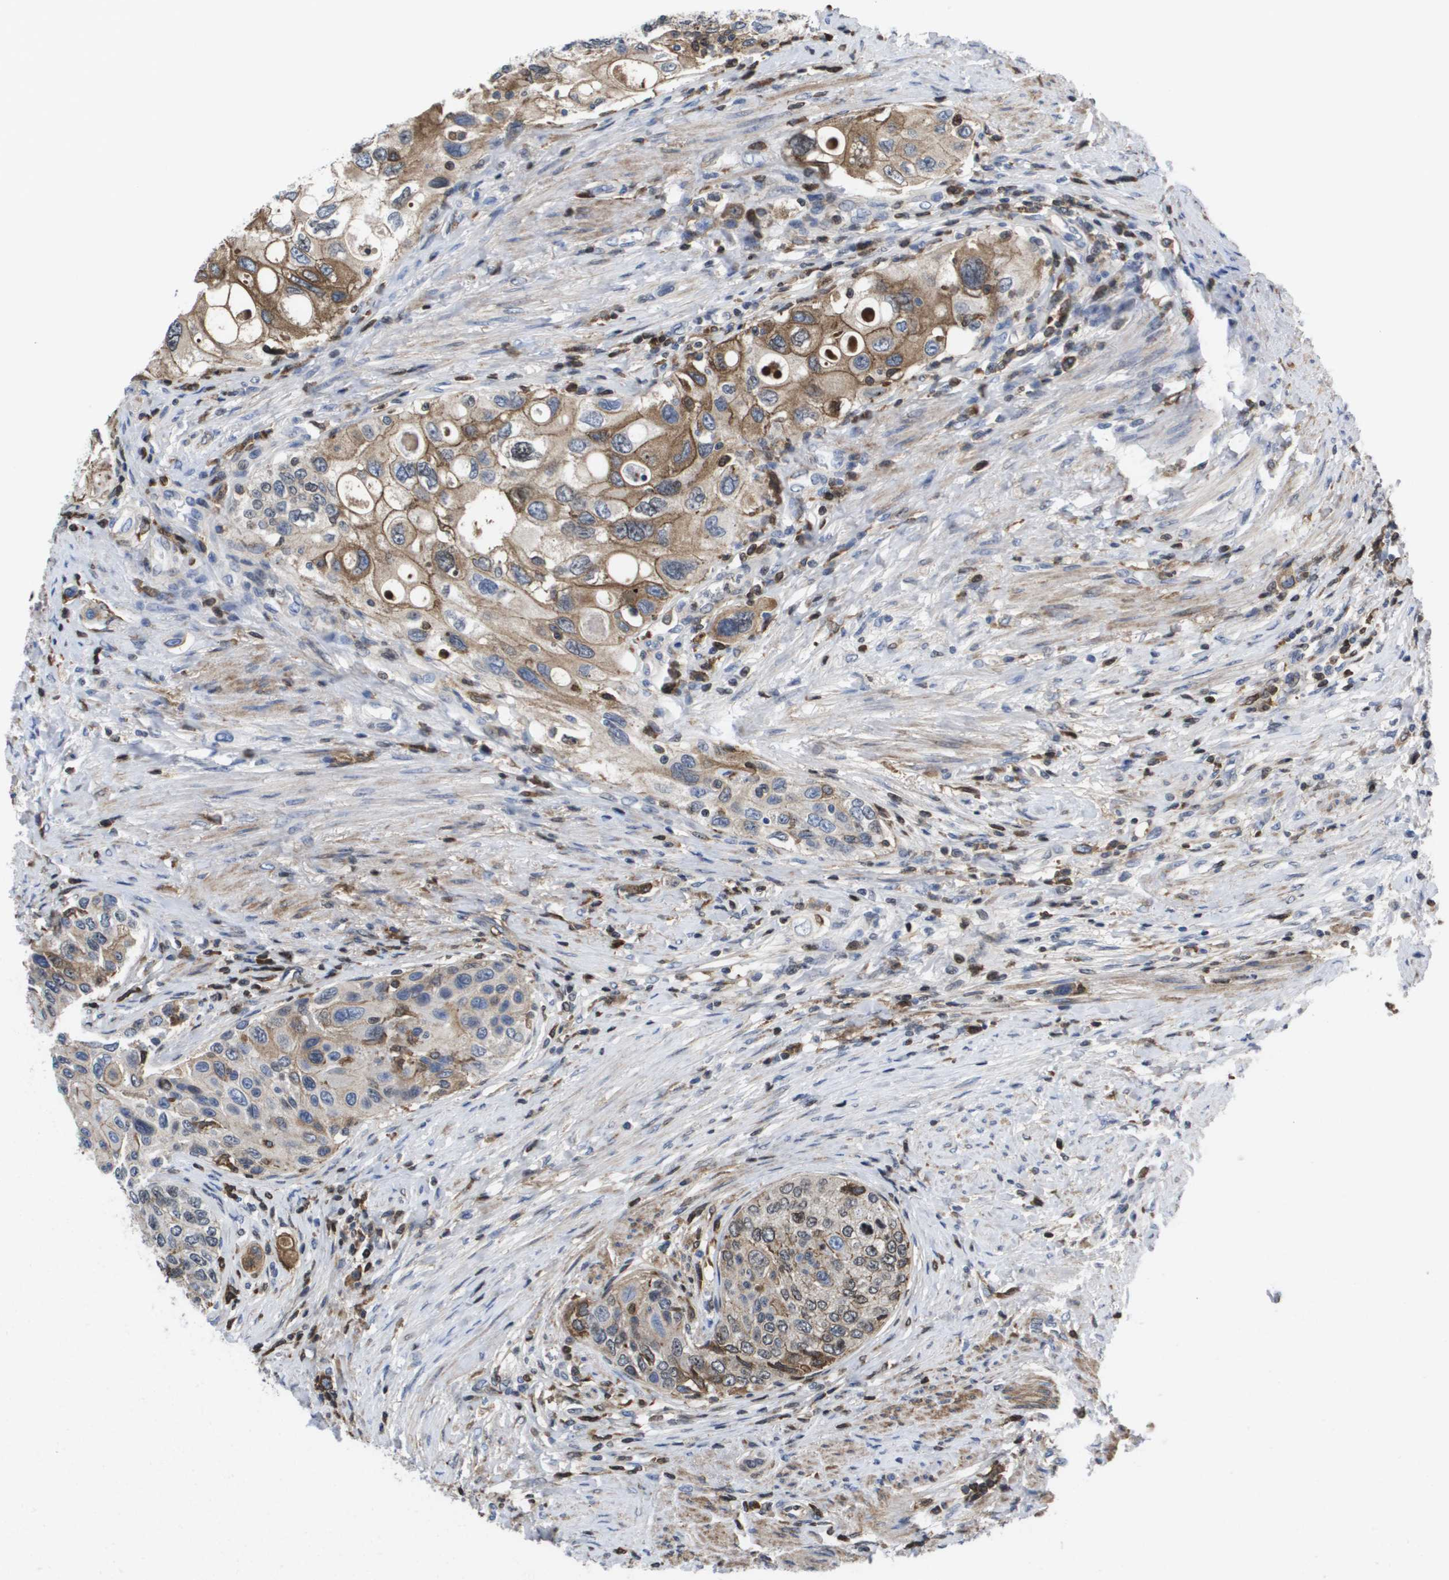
{"staining": {"intensity": "moderate", "quantity": "25%-75%", "location": "cytoplasmic/membranous"}, "tissue": "urothelial cancer", "cell_type": "Tumor cells", "image_type": "cancer", "snomed": [{"axis": "morphology", "description": "Urothelial carcinoma, High grade"}, {"axis": "topography", "description": "Urinary bladder"}], "caption": "Approximately 25%-75% of tumor cells in urothelial carcinoma (high-grade) show moderate cytoplasmic/membranous protein staining as visualized by brown immunohistochemical staining.", "gene": "SERPINC1", "patient": {"sex": "female", "age": 56}}